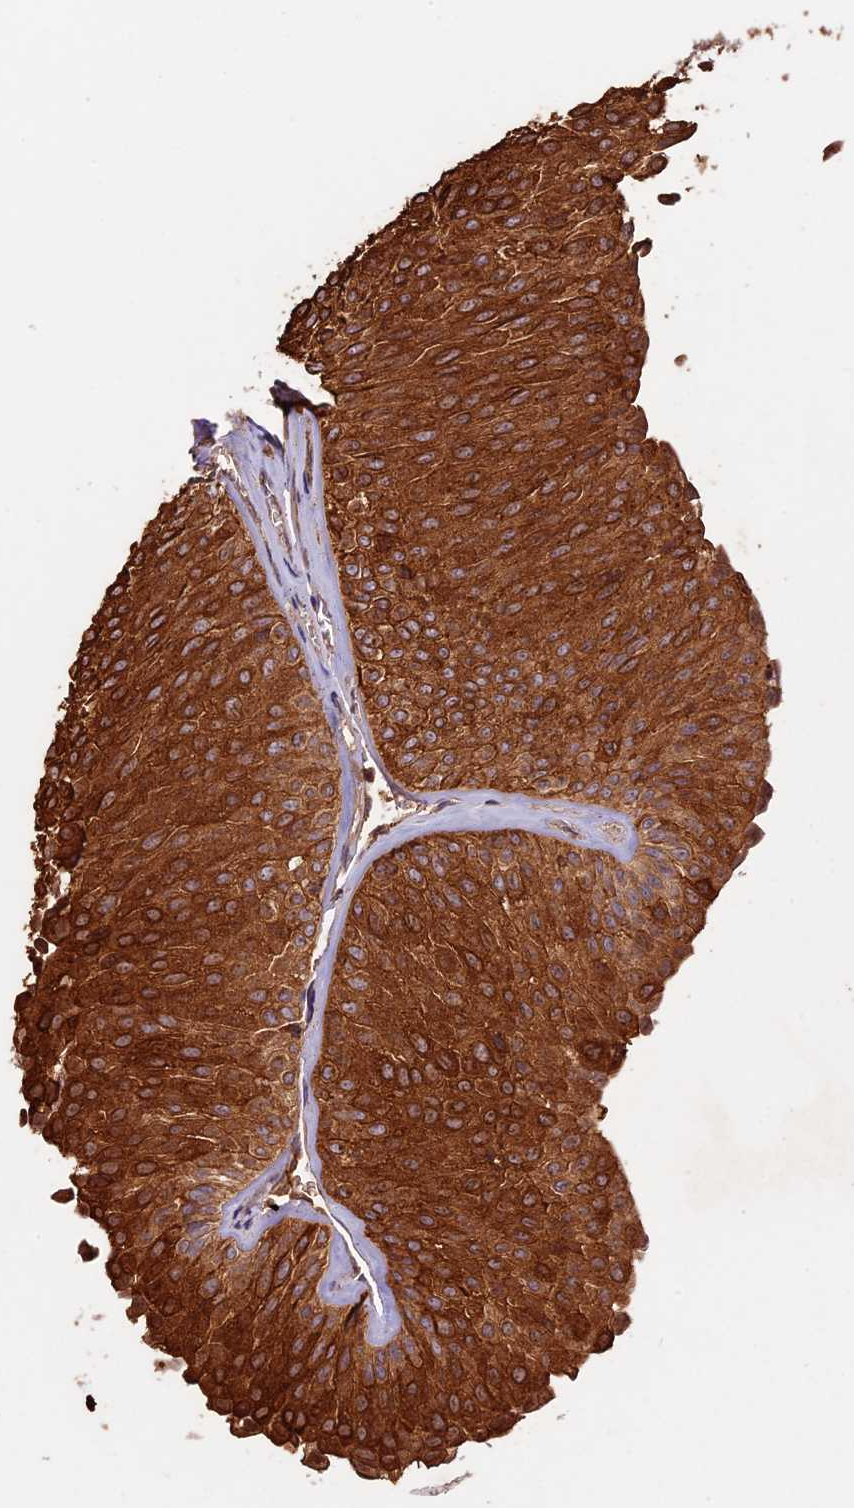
{"staining": {"intensity": "strong", "quantity": ">75%", "location": "cytoplasmic/membranous"}, "tissue": "urothelial cancer", "cell_type": "Tumor cells", "image_type": "cancer", "snomed": [{"axis": "morphology", "description": "Urothelial carcinoma, Low grade"}, {"axis": "topography", "description": "Urinary bladder"}], "caption": "This histopathology image demonstrates urothelial cancer stained with immunohistochemistry (IHC) to label a protein in brown. The cytoplasmic/membranous of tumor cells show strong positivity for the protein. Nuclei are counter-stained blue.", "gene": "BCAS4", "patient": {"sex": "male", "age": 78}}